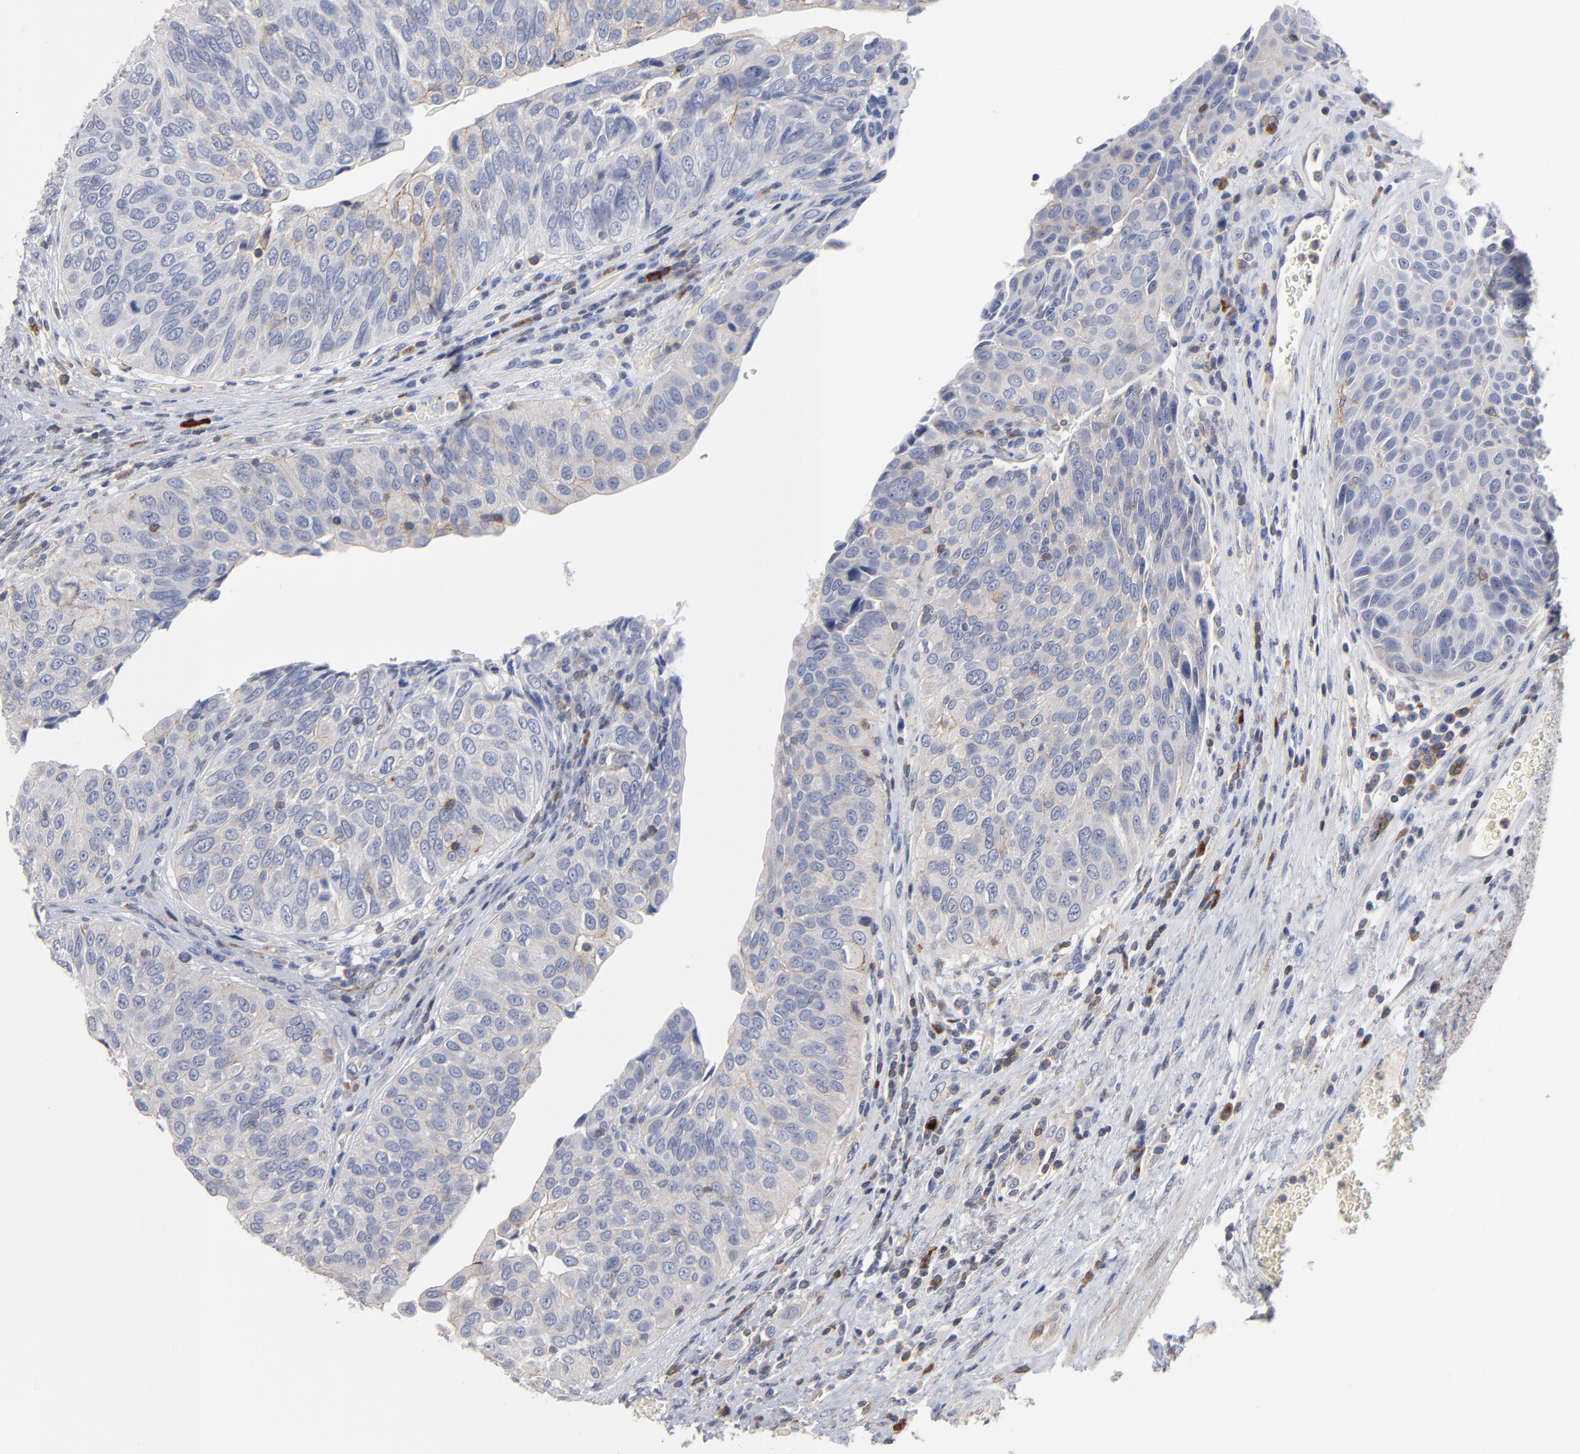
{"staining": {"intensity": "weak", "quantity": "25%-75%", "location": "cytoplasmic/membranous"}, "tissue": "urothelial cancer", "cell_type": "Tumor cells", "image_type": "cancer", "snomed": [{"axis": "morphology", "description": "Urothelial carcinoma, High grade"}, {"axis": "topography", "description": "Urinary bladder"}], "caption": "A brown stain labels weak cytoplasmic/membranous expression of a protein in urothelial cancer tumor cells.", "gene": "PDLIM2", "patient": {"sex": "male", "age": 50}}